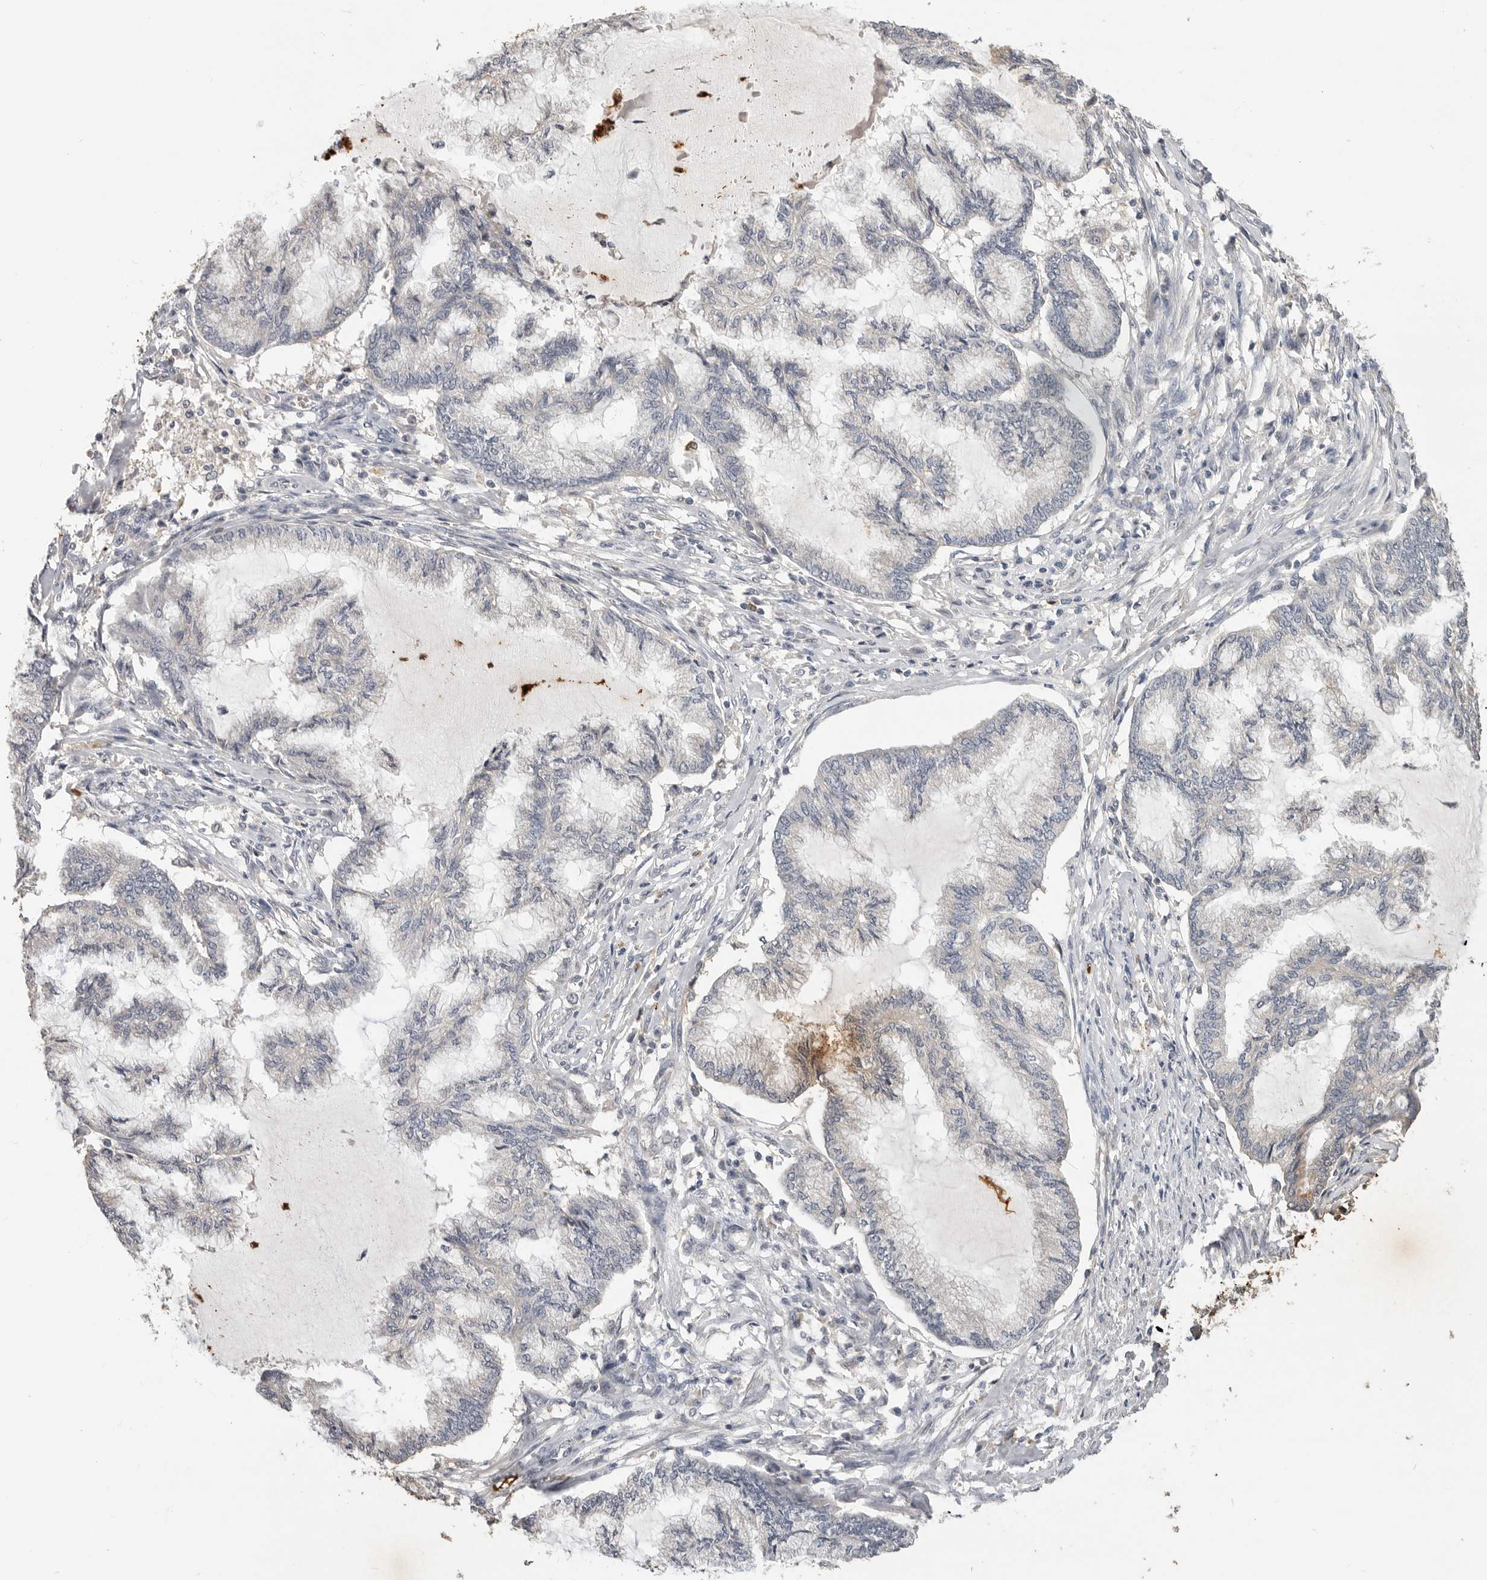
{"staining": {"intensity": "negative", "quantity": "none", "location": "none"}, "tissue": "endometrial cancer", "cell_type": "Tumor cells", "image_type": "cancer", "snomed": [{"axis": "morphology", "description": "Adenocarcinoma, NOS"}, {"axis": "topography", "description": "Endometrium"}], "caption": "Tumor cells show no significant staining in endometrial cancer.", "gene": "LTBR", "patient": {"sex": "female", "age": 86}}